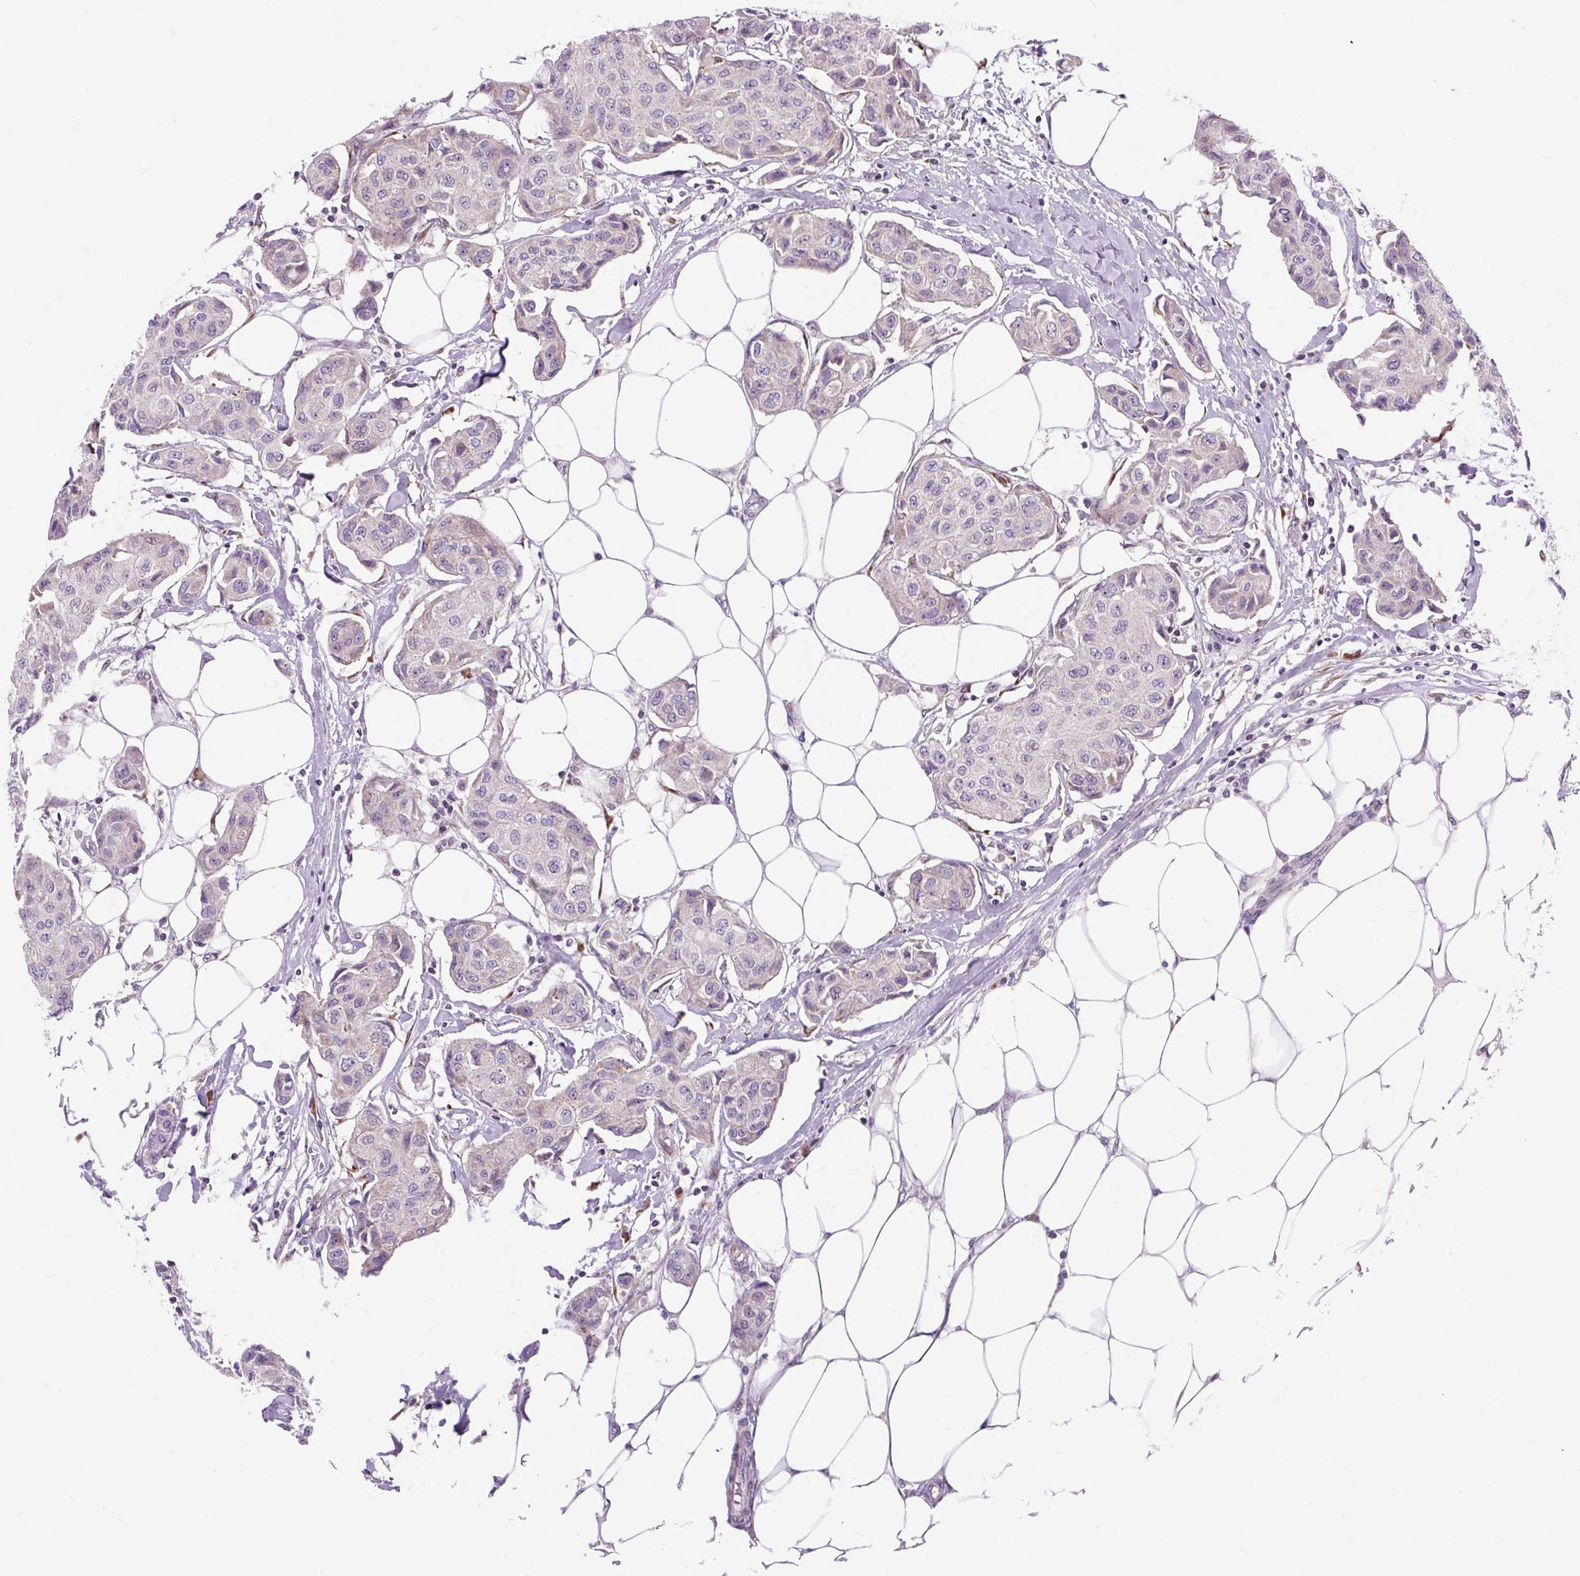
{"staining": {"intensity": "negative", "quantity": "none", "location": "none"}, "tissue": "breast cancer", "cell_type": "Tumor cells", "image_type": "cancer", "snomed": [{"axis": "morphology", "description": "Duct carcinoma"}, {"axis": "topography", "description": "Breast"}, {"axis": "topography", "description": "Lymph node"}], "caption": "Immunohistochemistry (IHC) micrograph of neoplastic tissue: human breast cancer (infiltrating ductal carcinoma) stained with DAB (3,3'-diaminobenzidine) exhibits no significant protein positivity in tumor cells.", "gene": "CISD3", "patient": {"sex": "female", "age": 80}}